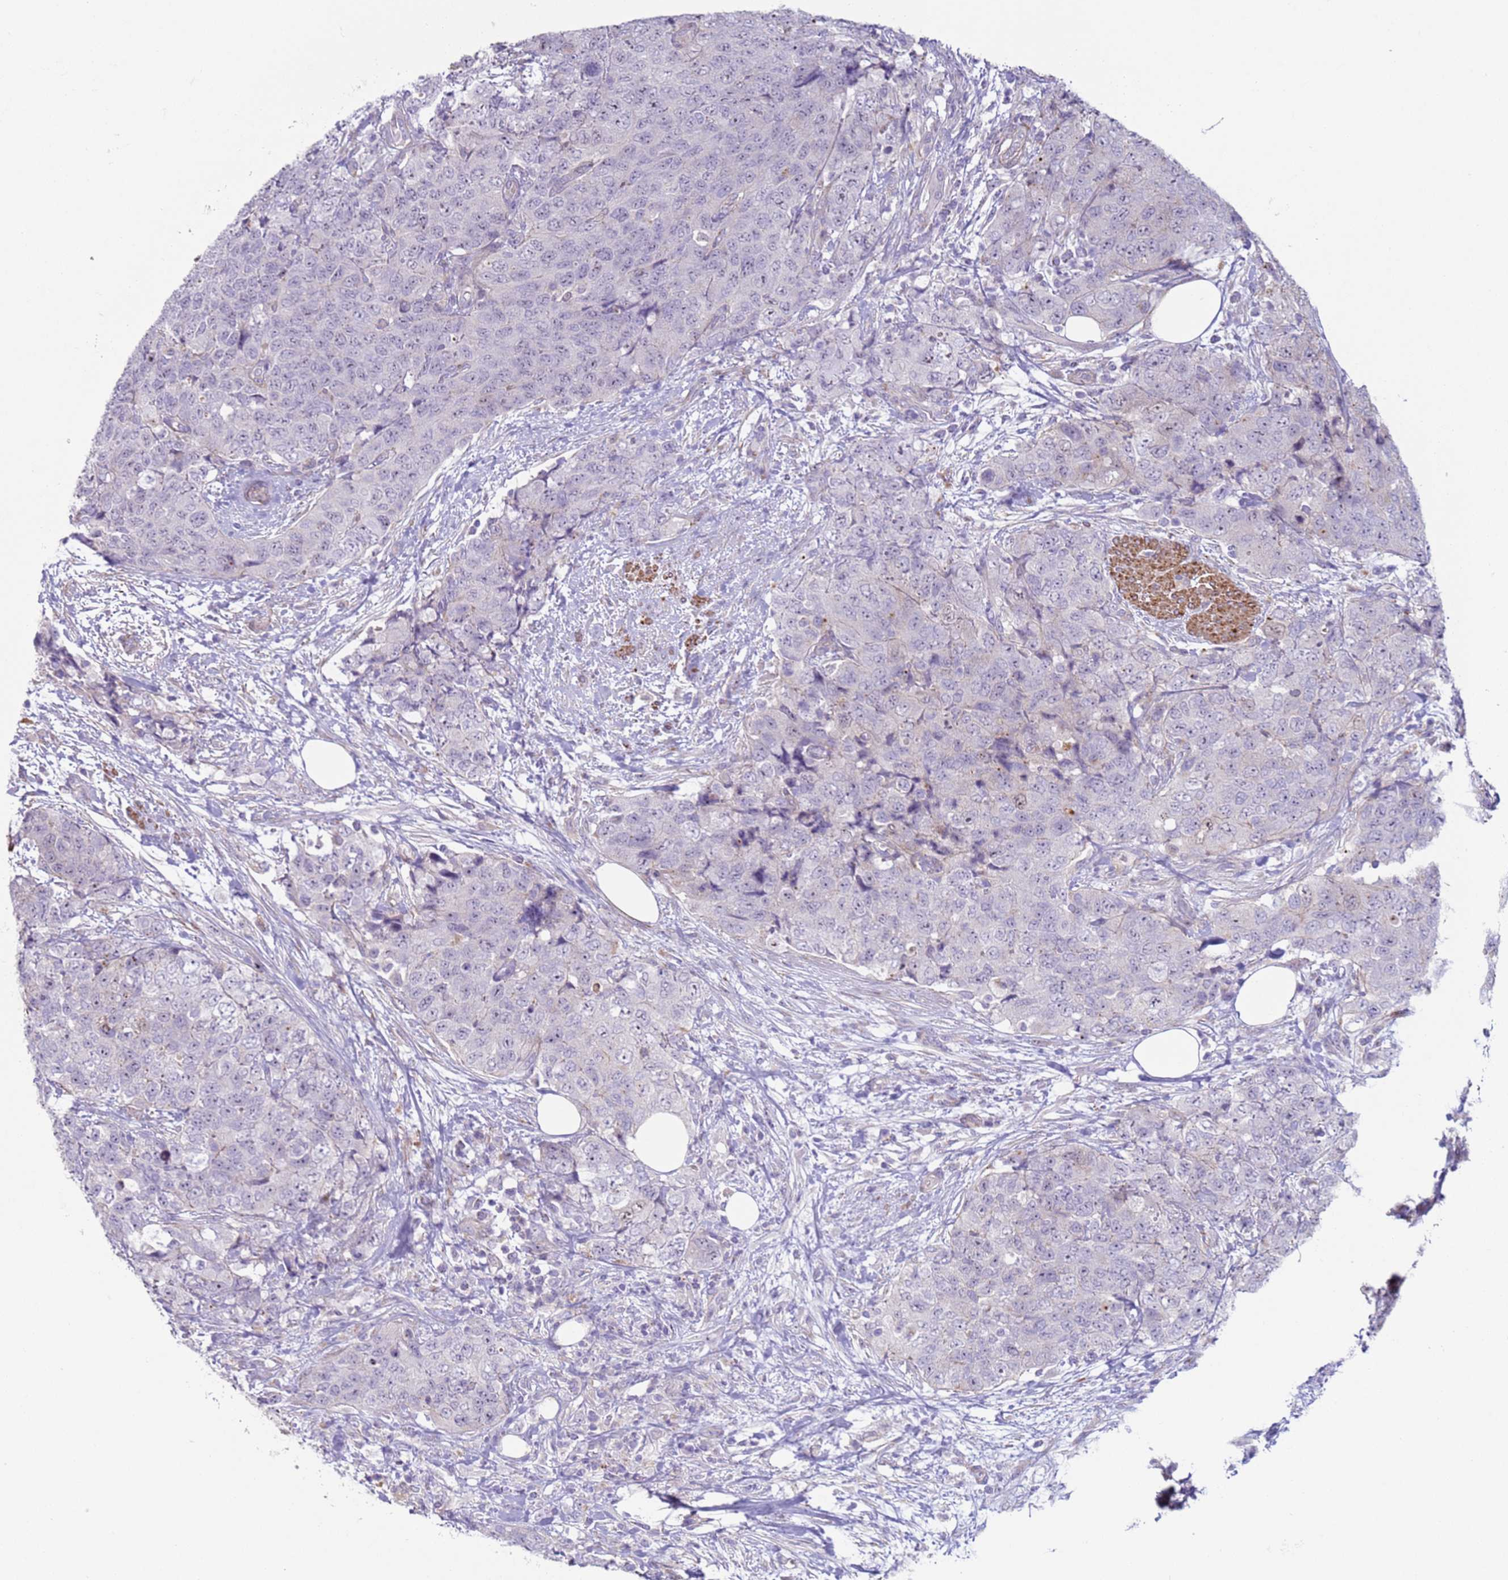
{"staining": {"intensity": "negative", "quantity": "none", "location": "none"}, "tissue": "urothelial cancer", "cell_type": "Tumor cells", "image_type": "cancer", "snomed": [{"axis": "morphology", "description": "Urothelial carcinoma, High grade"}, {"axis": "topography", "description": "Urinary bladder"}], "caption": "Tumor cells are negative for protein expression in human urothelial carcinoma (high-grade). Brightfield microscopy of immunohistochemistry stained with DAB (3,3'-diaminobenzidine) (brown) and hematoxylin (blue), captured at high magnification.", "gene": "HEATR1", "patient": {"sex": "female", "age": 78}}